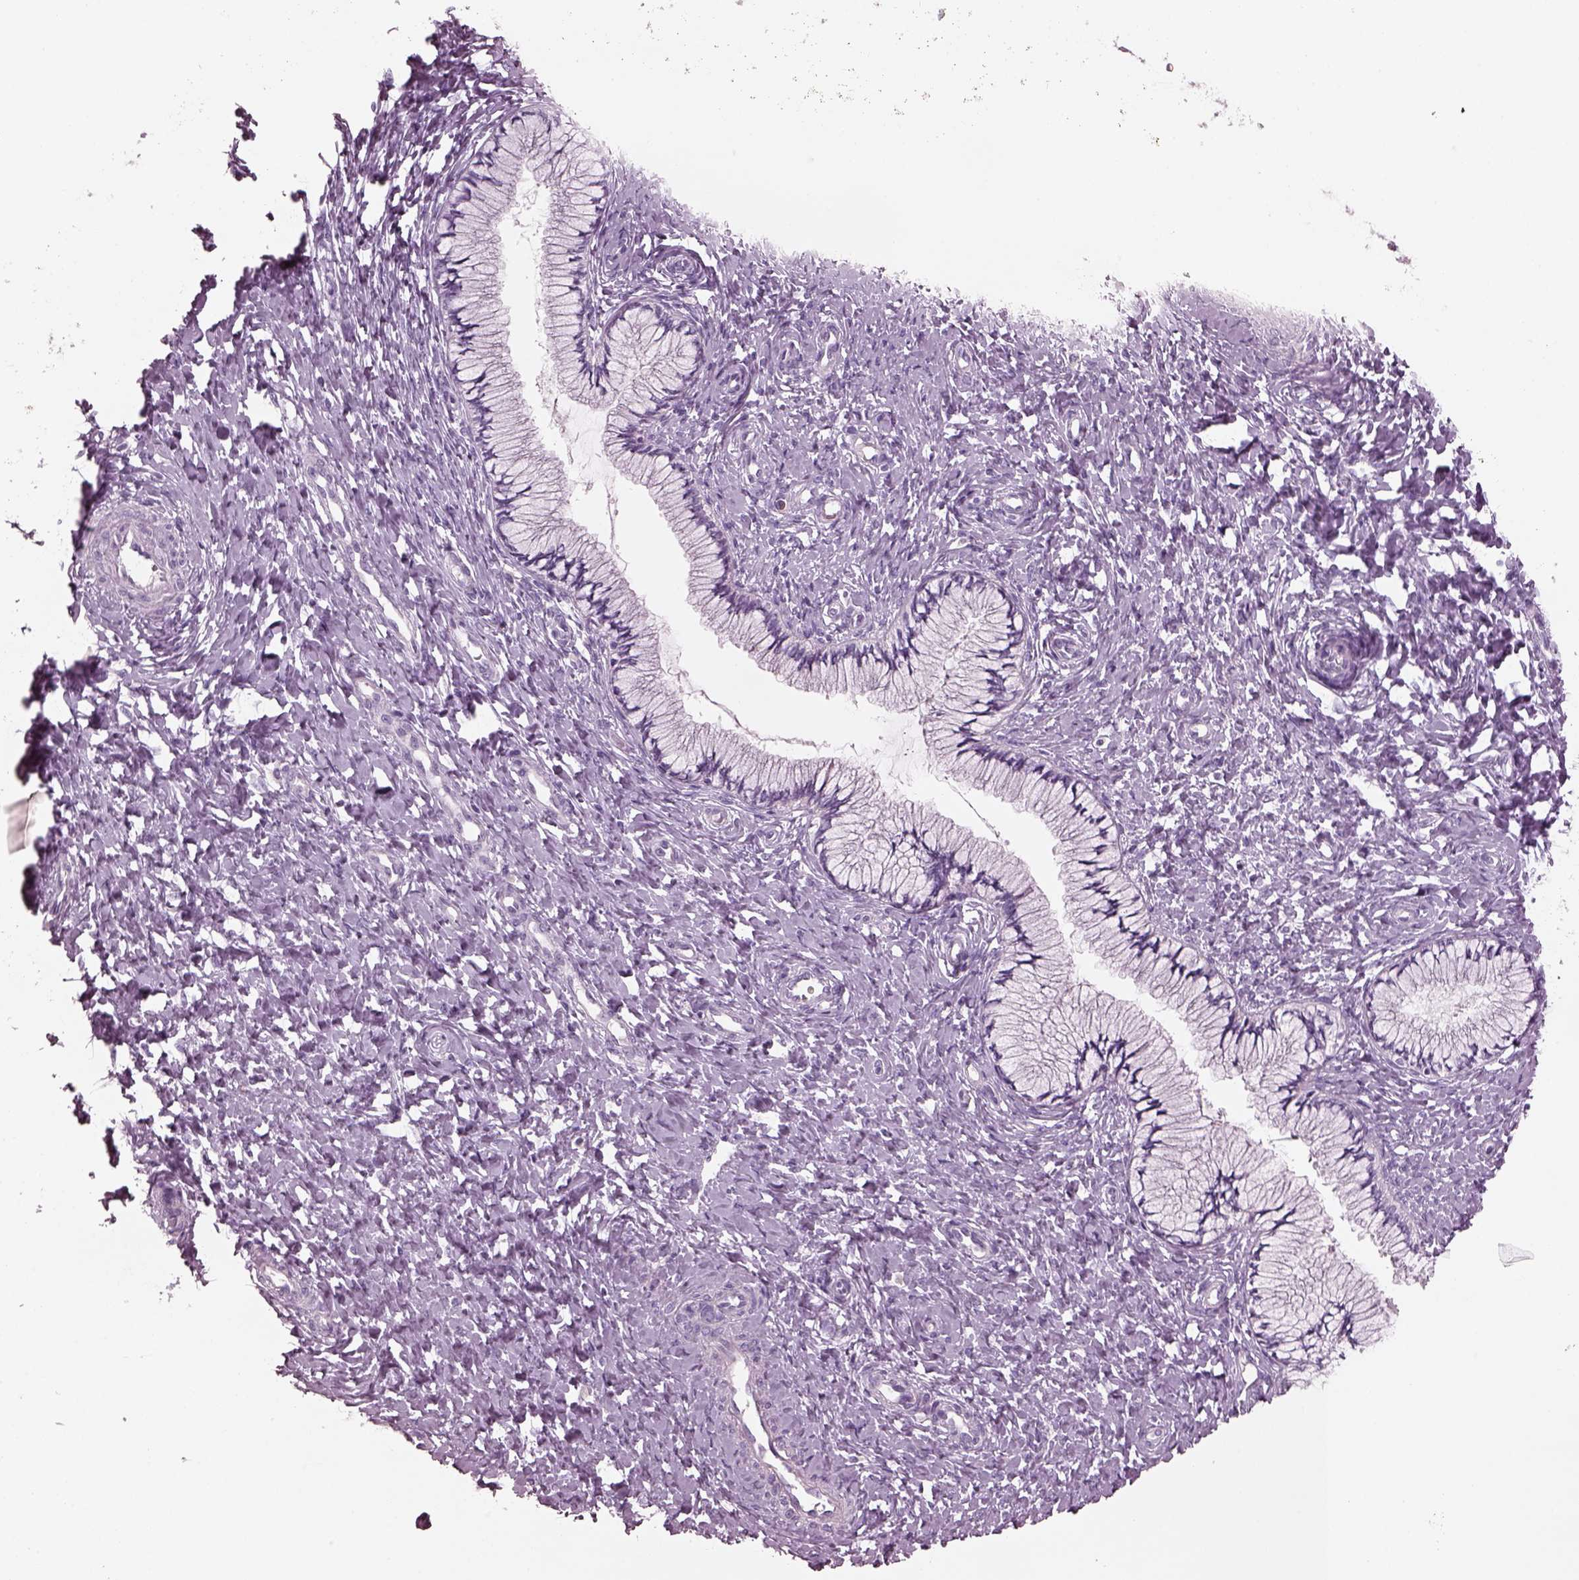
{"staining": {"intensity": "negative", "quantity": "none", "location": "none"}, "tissue": "cervix", "cell_type": "Glandular cells", "image_type": "normal", "snomed": [{"axis": "morphology", "description": "Normal tissue, NOS"}, {"axis": "topography", "description": "Cervix"}], "caption": "Cervix was stained to show a protein in brown. There is no significant expression in glandular cells. The staining is performed using DAB (3,3'-diaminobenzidine) brown chromogen with nuclei counter-stained in using hematoxylin.", "gene": "PDC", "patient": {"sex": "female", "age": 37}}